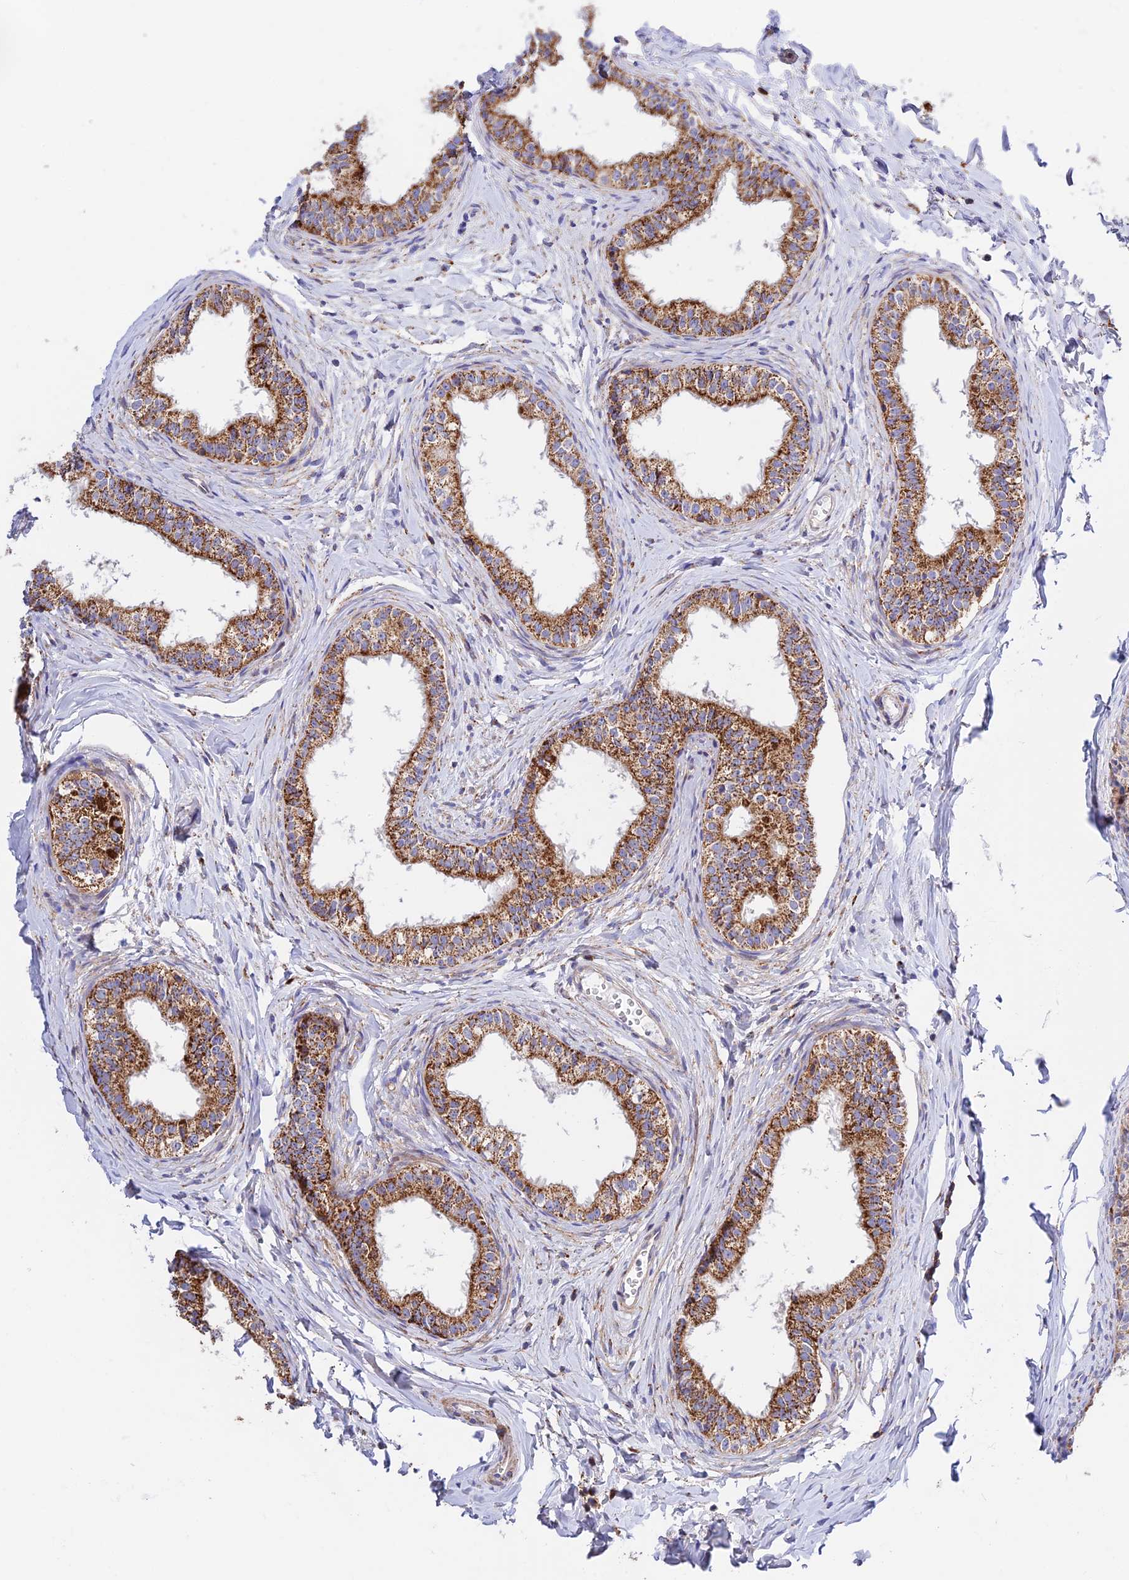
{"staining": {"intensity": "moderate", "quantity": ">75%", "location": "cytoplasmic/membranous"}, "tissue": "epididymis", "cell_type": "Glandular cells", "image_type": "normal", "snomed": [{"axis": "morphology", "description": "Normal tissue, NOS"}, {"axis": "topography", "description": "Epididymis"}], "caption": "IHC of unremarkable human epididymis displays medium levels of moderate cytoplasmic/membranous staining in about >75% of glandular cells.", "gene": "PRIM1", "patient": {"sex": "male", "age": 34}}